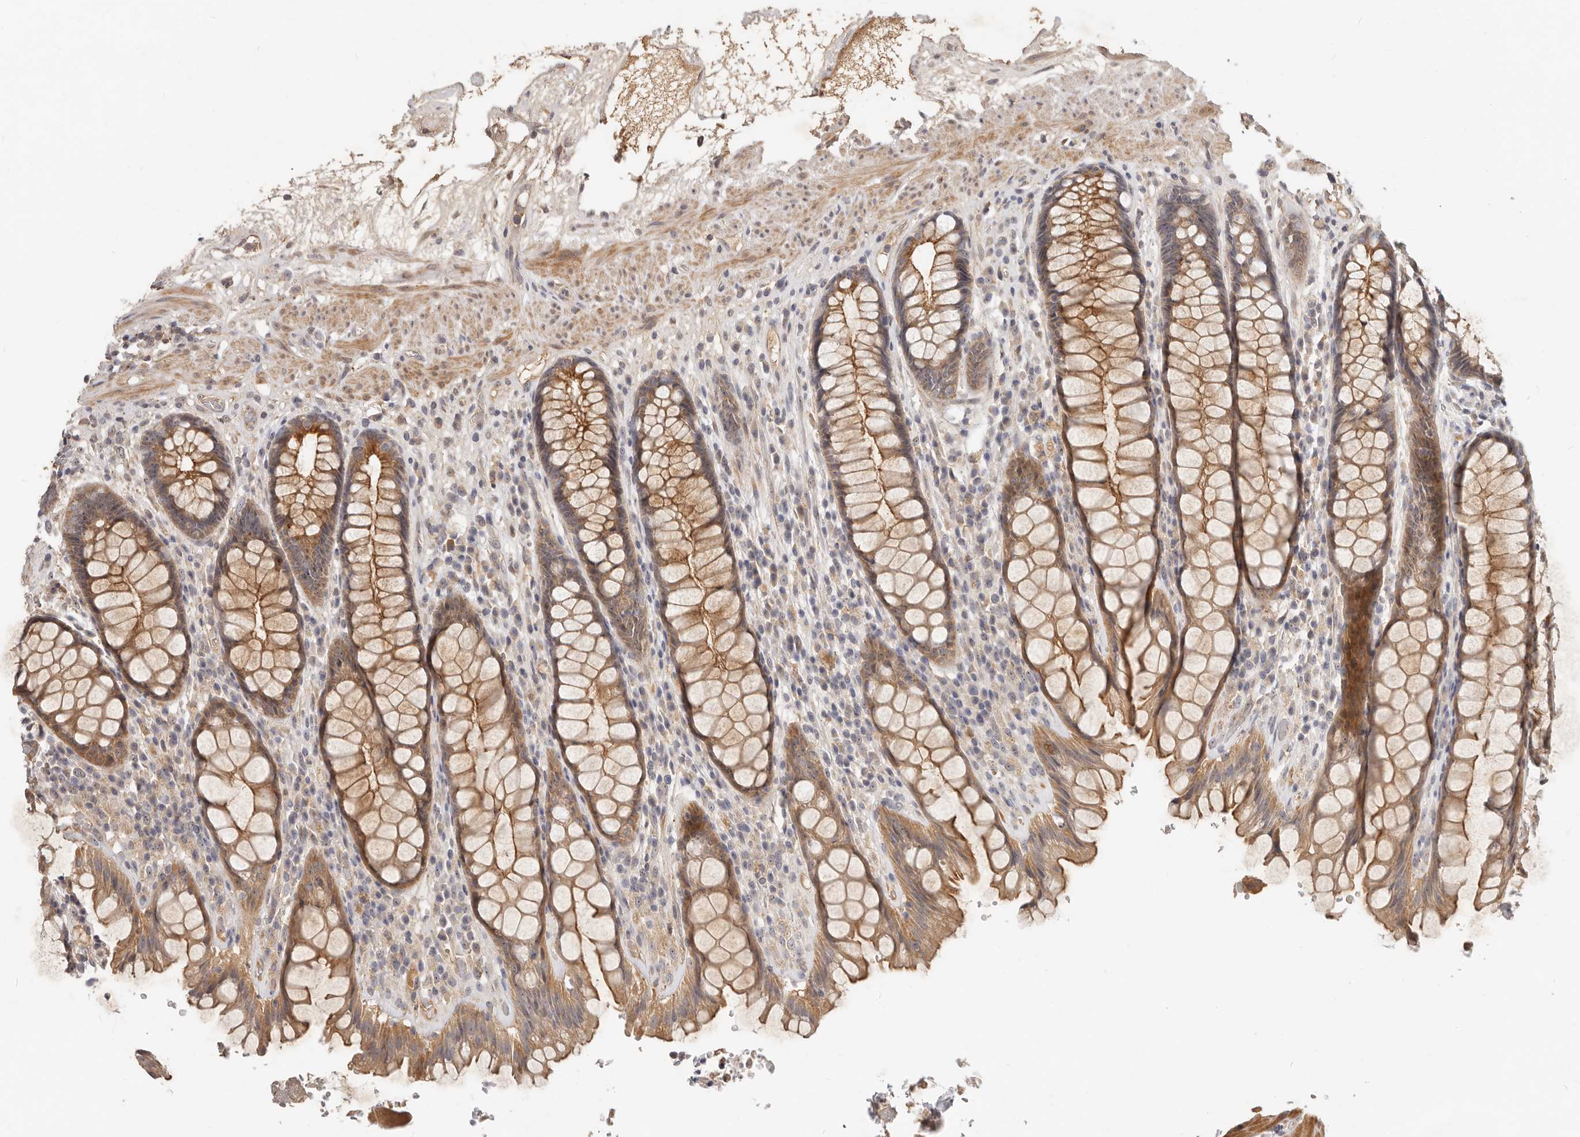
{"staining": {"intensity": "moderate", "quantity": ">75%", "location": "cytoplasmic/membranous"}, "tissue": "rectum", "cell_type": "Glandular cells", "image_type": "normal", "snomed": [{"axis": "morphology", "description": "Normal tissue, NOS"}, {"axis": "topography", "description": "Rectum"}], "caption": "A brown stain shows moderate cytoplasmic/membranous positivity of a protein in glandular cells of unremarkable rectum. (Stains: DAB in brown, nuclei in blue, Microscopy: brightfield microscopy at high magnification).", "gene": "MICALL2", "patient": {"sex": "male", "age": 64}}